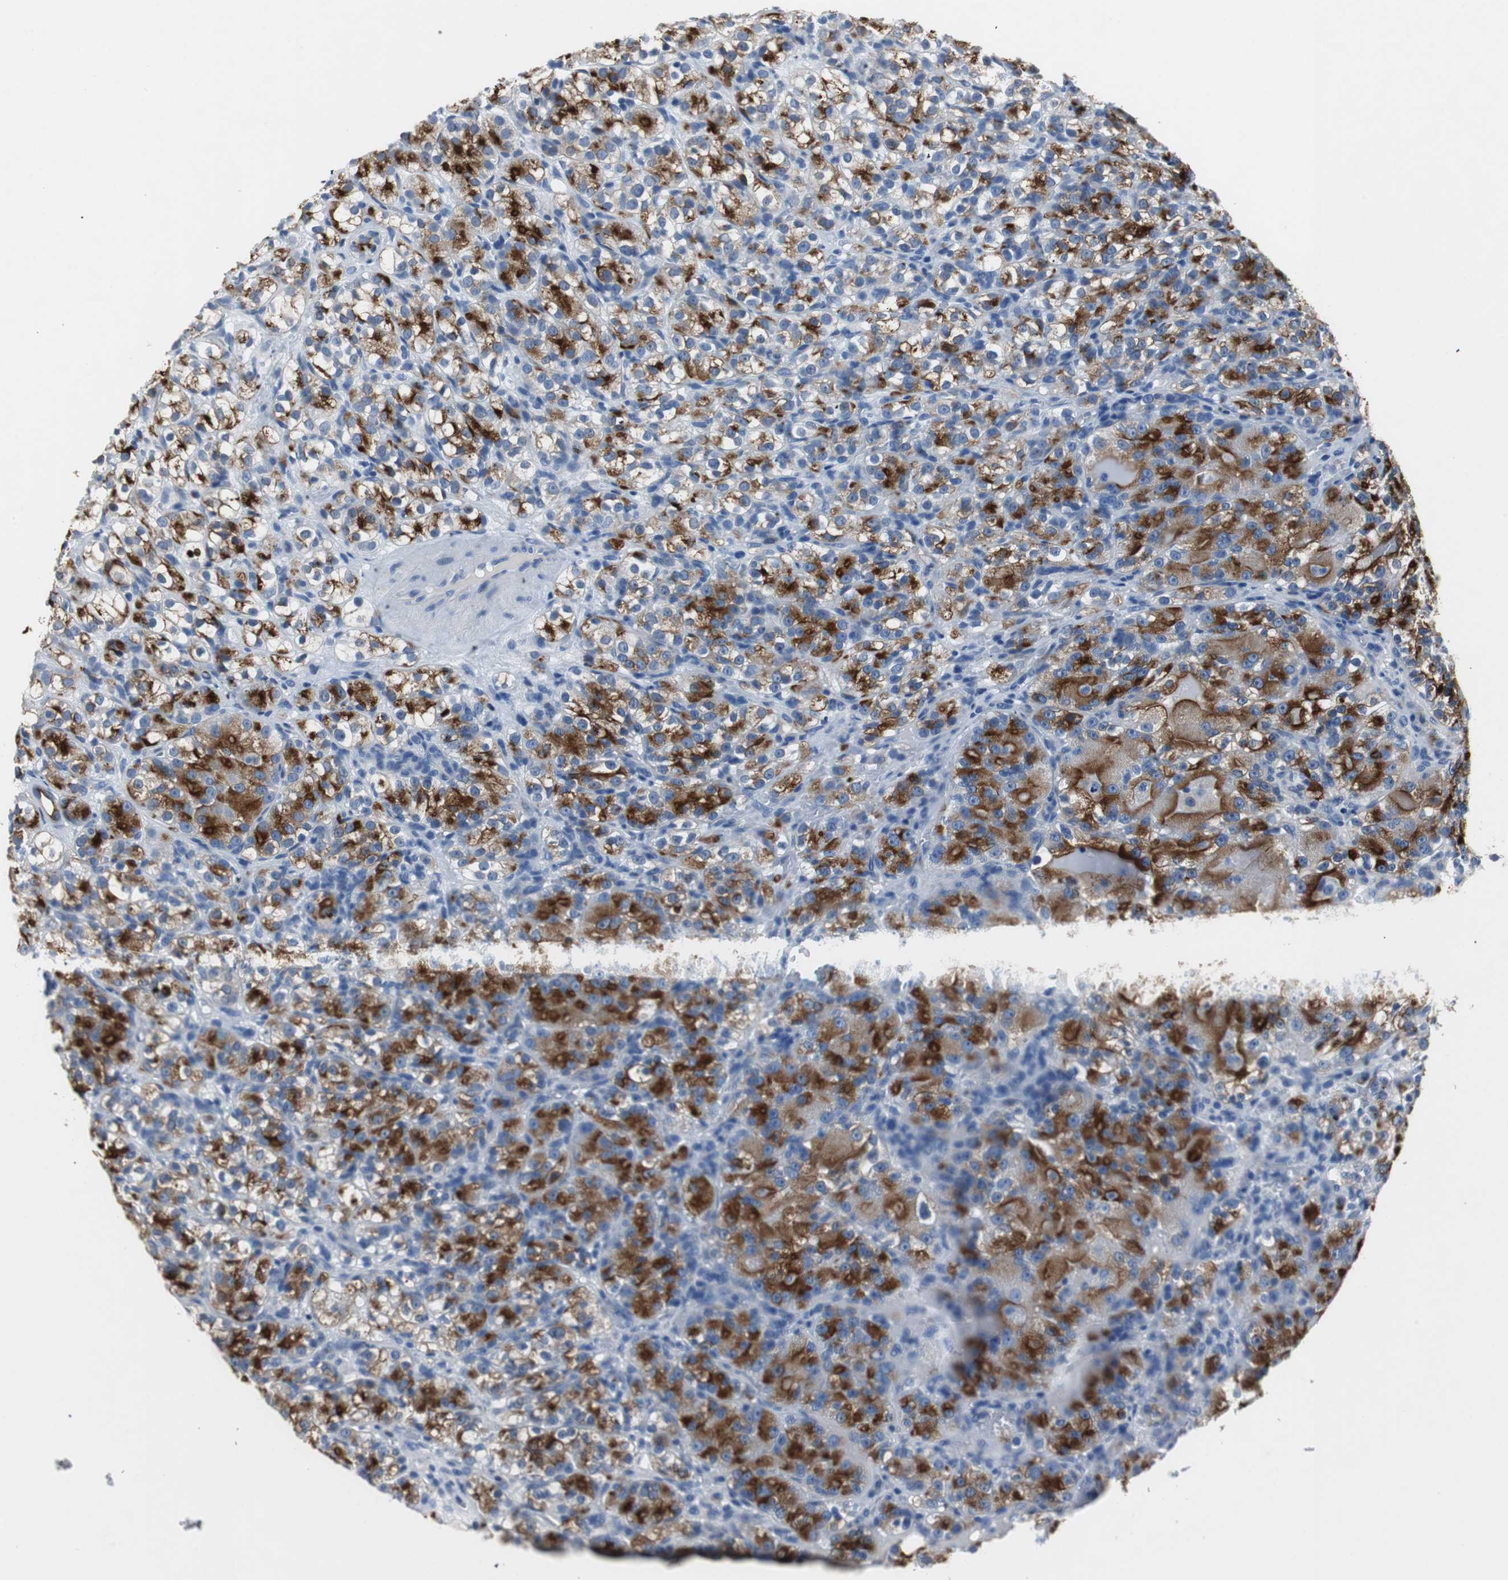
{"staining": {"intensity": "strong", "quantity": ">75%", "location": "cytoplasmic/membranous"}, "tissue": "renal cancer", "cell_type": "Tumor cells", "image_type": "cancer", "snomed": [{"axis": "morphology", "description": "Normal tissue, NOS"}, {"axis": "morphology", "description": "Adenocarcinoma, NOS"}, {"axis": "topography", "description": "Kidney"}], "caption": "A histopathology image of renal cancer (adenocarcinoma) stained for a protein exhibits strong cytoplasmic/membranous brown staining in tumor cells. (Stains: DAB (3,3'-diaminobenzidine) in brown, nuclei in blue, Microscopy: brightfield microscopy at high magnification).", "gene": "LRP2", "patient": {"sex": "male", "age": 61}}